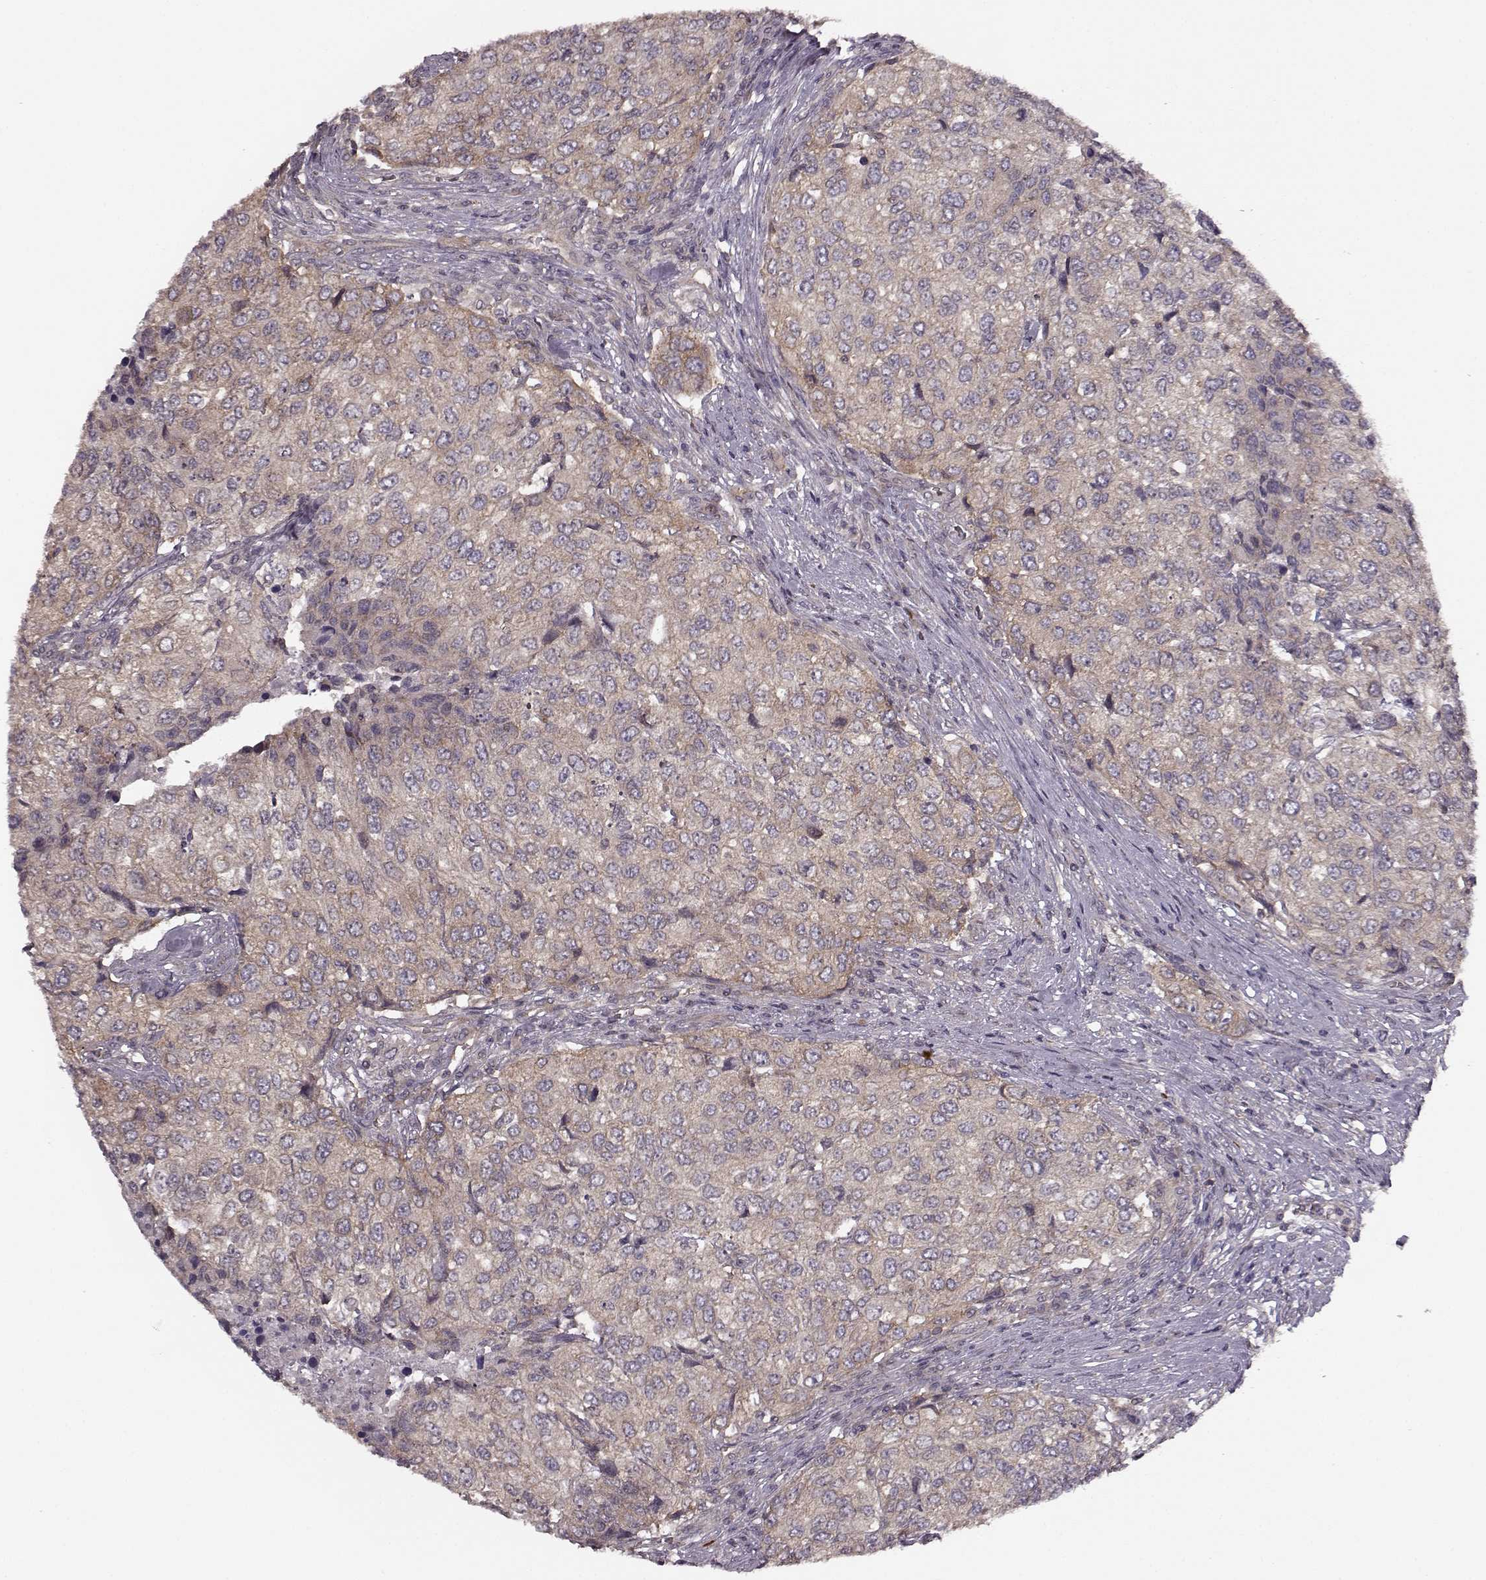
{"staining": {"intensity": "weak", "quantity": "25%-75%", "location": "cytoplasmic/membranous"}, "tissue": "urothelial cancer", "cell_type": "Tumor cells", "image_type": "cancer", "snomed": [{"axis": "morphology", "description": "Urothelial carcinoma, High grade"}, {"axis": "topography", "description": "Urinary bladder"}], "caption": "A high-resolution micrograph shows IHC staining of urothelial carcinoma (high-grade), which reveals weak cytoplasmic/membranous expression in about 25%-75% of tumor cells.", "gene": "SLAIN2", "patient": {"sex": "female", "age": 78}}